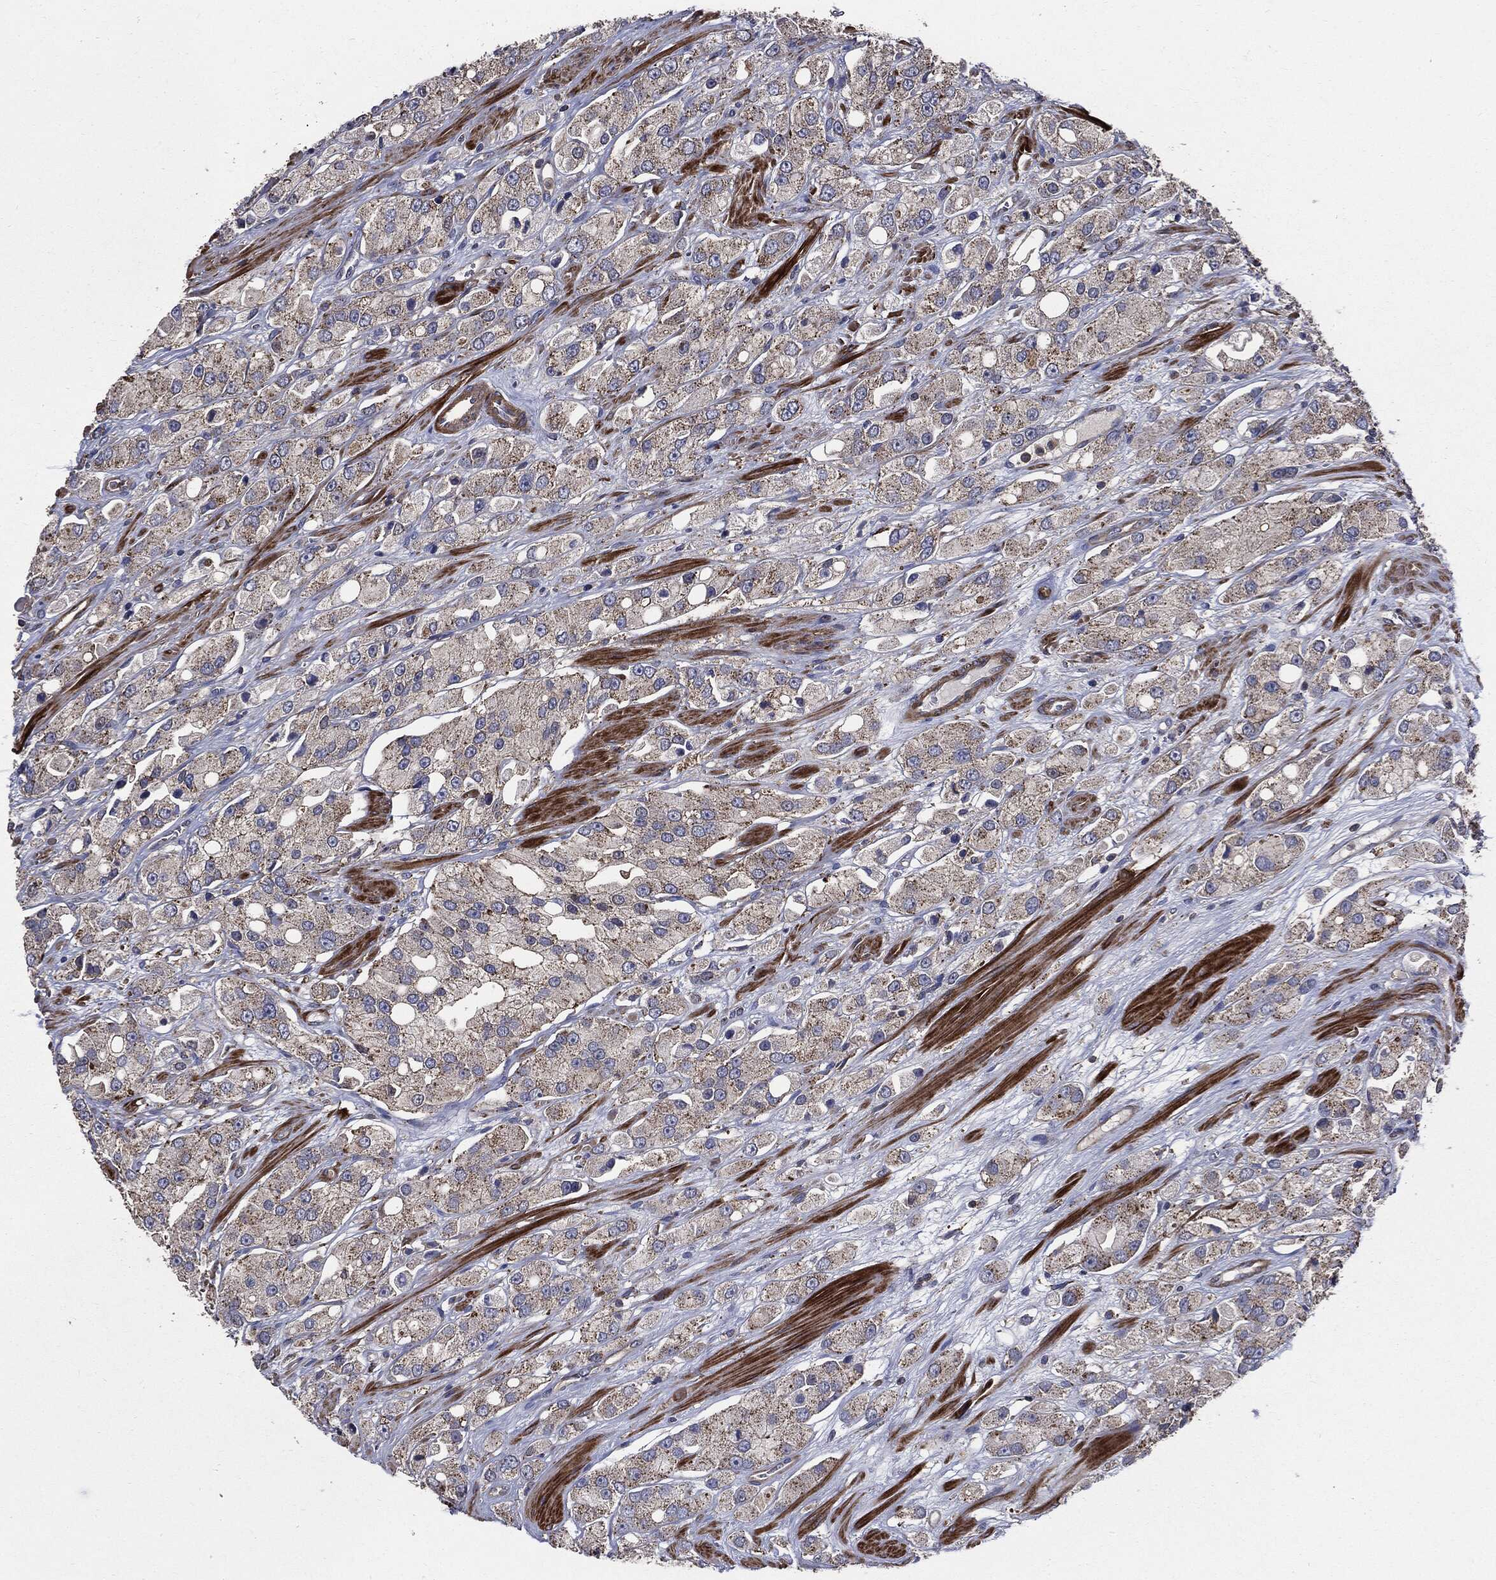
{"staining": {"intensity": "weak", "quantity": ">75%", "location": "cytoplasmic/membranous"}, "tissue": "prostate cancer", "cell_type": "Tumor cells", "image_type": "cancer", "snomed": [{"axis": "morphology", "description": "Adenocarcinoma, NOS"}, {"axis": "topography", "description": "Prostate and seminal vesicle, NOS"}, {"axis": "topography", "description": "Prostate"}], "caption": "Prostate cancer tissue demonstrates weak cytoplasmic/membranous positivity in approximately >75% of tumor cells The staining is performed using DAB brown chromogen to label protein expression. The nuclei are counter-stained blue using hematoxylin.", "gene": "PDCD6IP", "patient": {"sex": "male", "age": 64}}